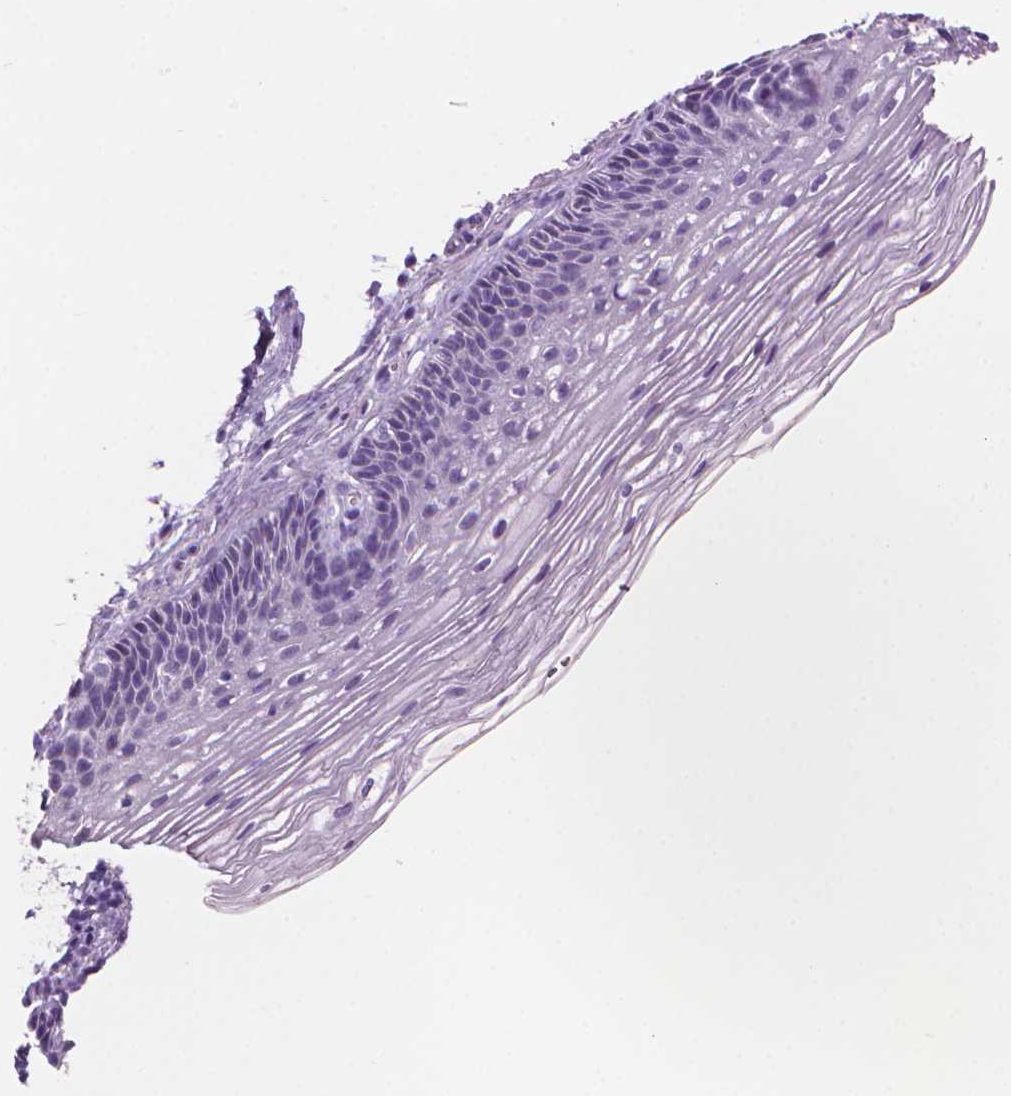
{"staining": {"intensity": "negative", "quantity": "none", "location": "none"}, "tissue": "cervix", "cell_type": "Glandular cells", "image_type": "normal", "snomed": [{"axis": "morphology", "description": "Normal tissue, NOS"}, {"axis": "topography", "description": "Cervix"}], "caption": "Immunohistochemistry image of normal cervix: human cervix stained with DAB (3,3'-diaminobenzidine) displays no significant protein positivity in glandular cells. (IHC, brightfield microscopy, high magnification).", "gene": "TTC29", "patient": {"sex": "female", "age": 34}}